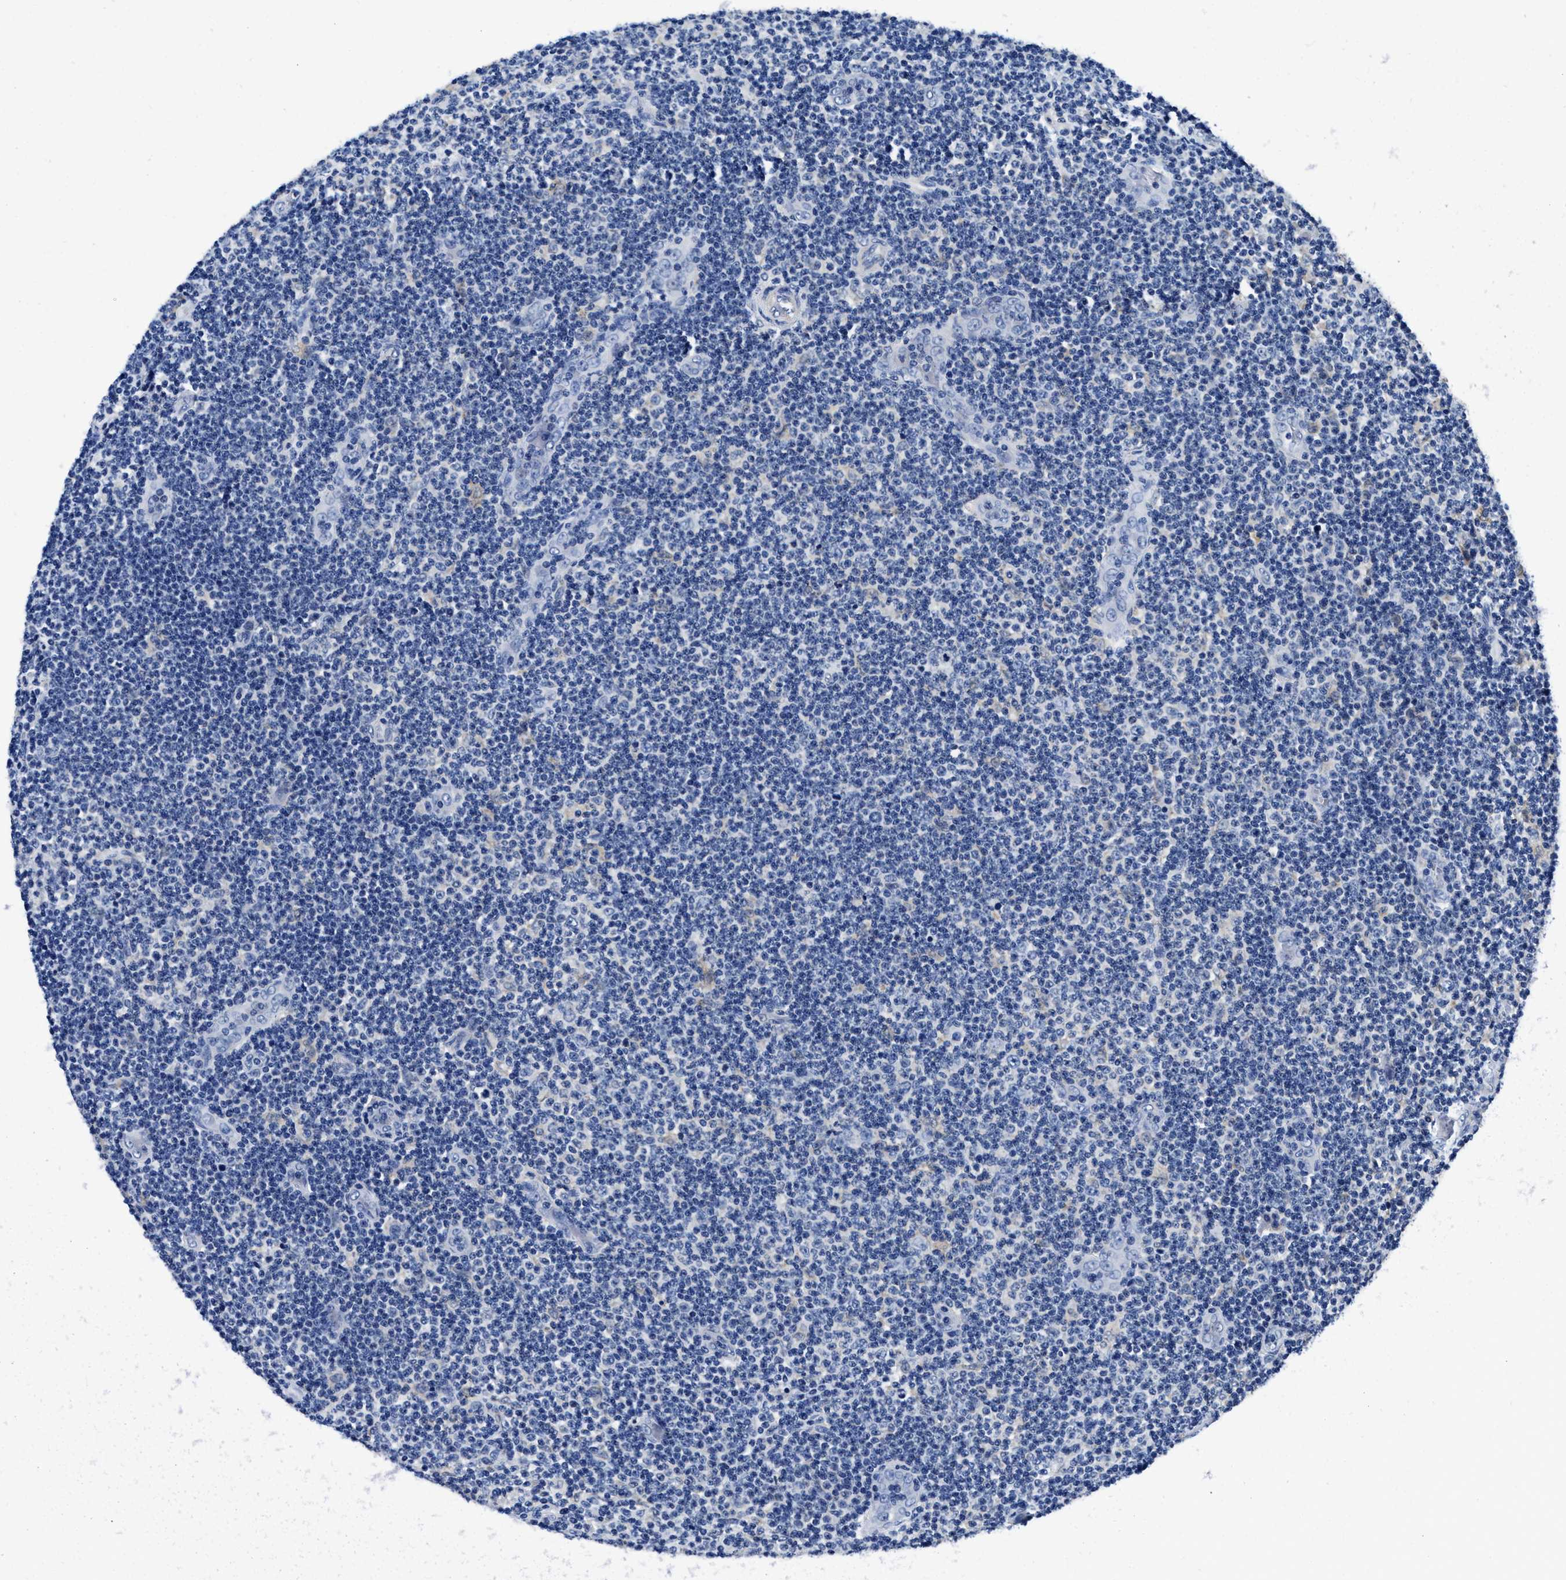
{"staining": {"intensity": "negative", "quantity": "none", "location": "none"}, "tissue": "lymphoma", "cell_type": "Tumor cells", "image_type": "cancer", "snomed": [{"axis": "morphology", "description": "Malignant lymphoma, non-Hodgkin's type, Low grade"}, {"axis": "topography", "description": "Lymph node"}], "caption": "Immunohistochemistry of human lymphoma reveals no expression in tumor cells. The staining was performed using DAB to visualize the protein expression in brown, while the nuclei were stained in blue with hematoxylin (Magnification: 20x).", "gene": "SLC35F1", "patient": {"sex": "male", "age": 83}}